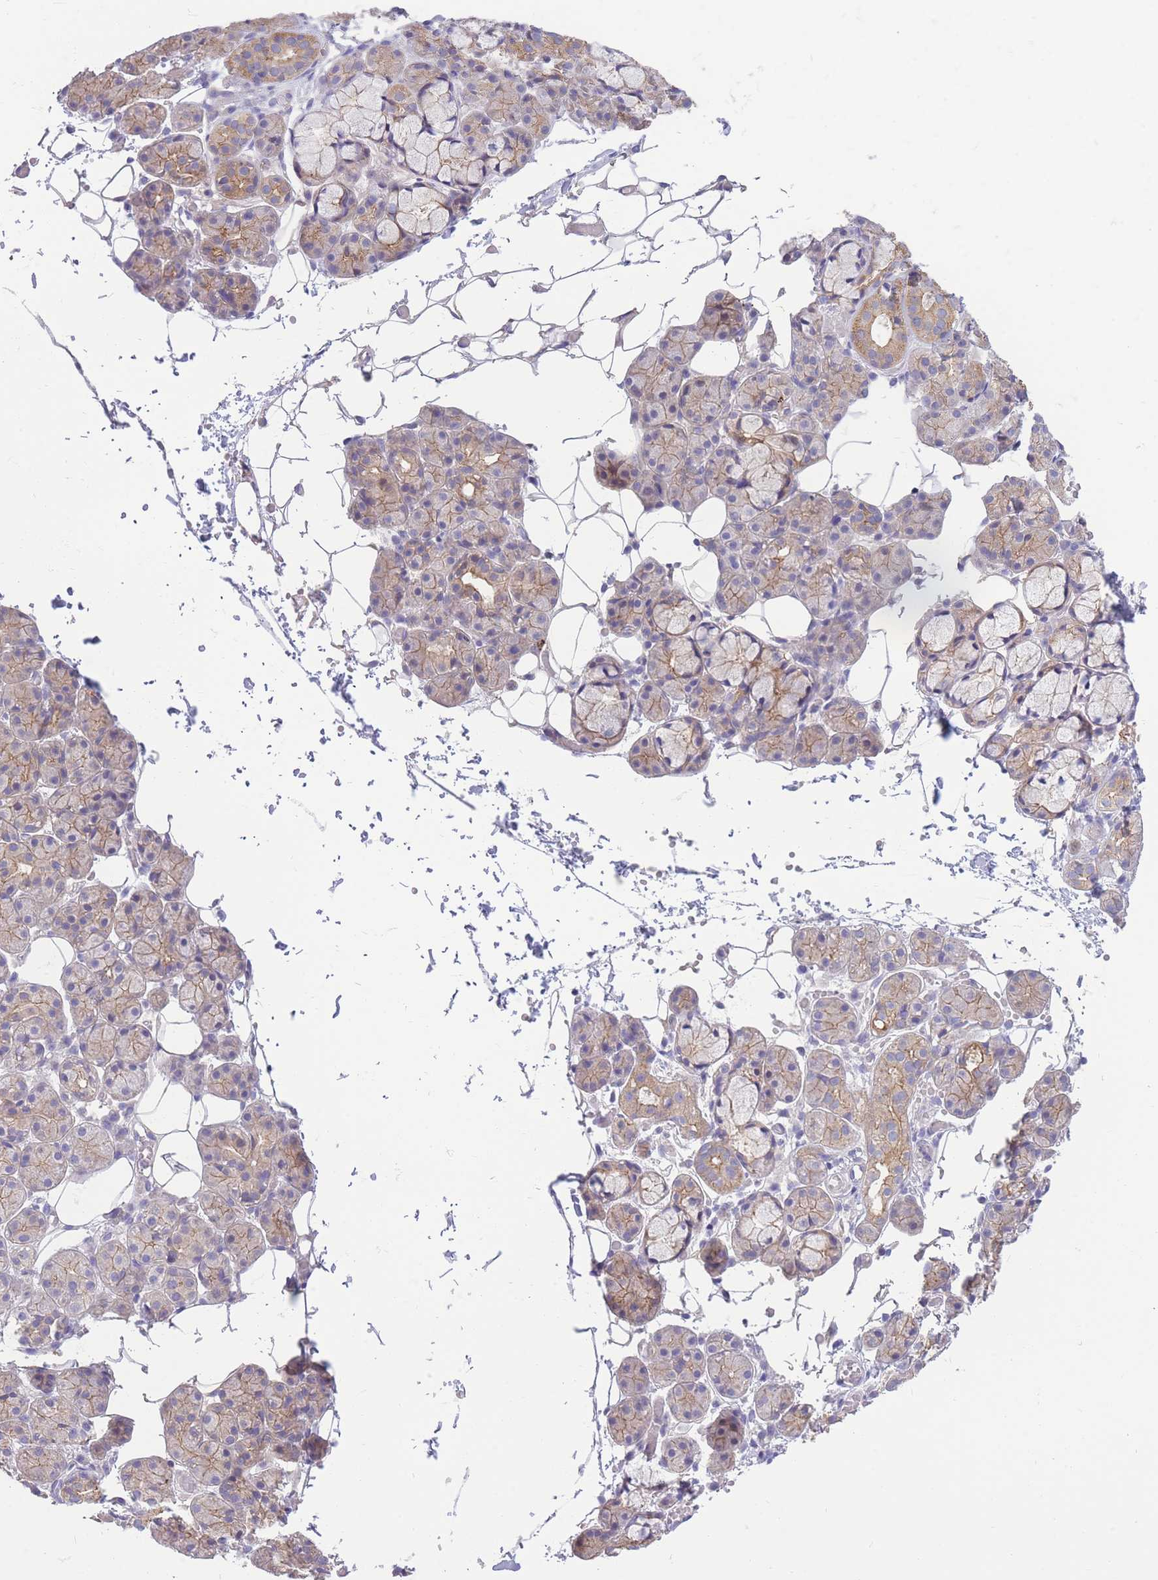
{"staining": {"intensity": "moderate", "quantity": "25%-75%", "location": "cytoplasmic/membranous"}, "tissue": "salivary gland", "cell_type": "Glandular cells", "image_type": "normal", "snomed": [{"axis": "morphology", "description": "Normal tissue, NOS"}, {"axis": "topography", "description": "Salivary gland"}], "caption": "Immunohistochemical staining of normal human salivary gland reveals medium levels of moderate cytoplasmic/membranous positivity in about 25%-75% of glandular cells.", "gene": "OR5T1", "patient": {"sex": "male", "age": 63}}